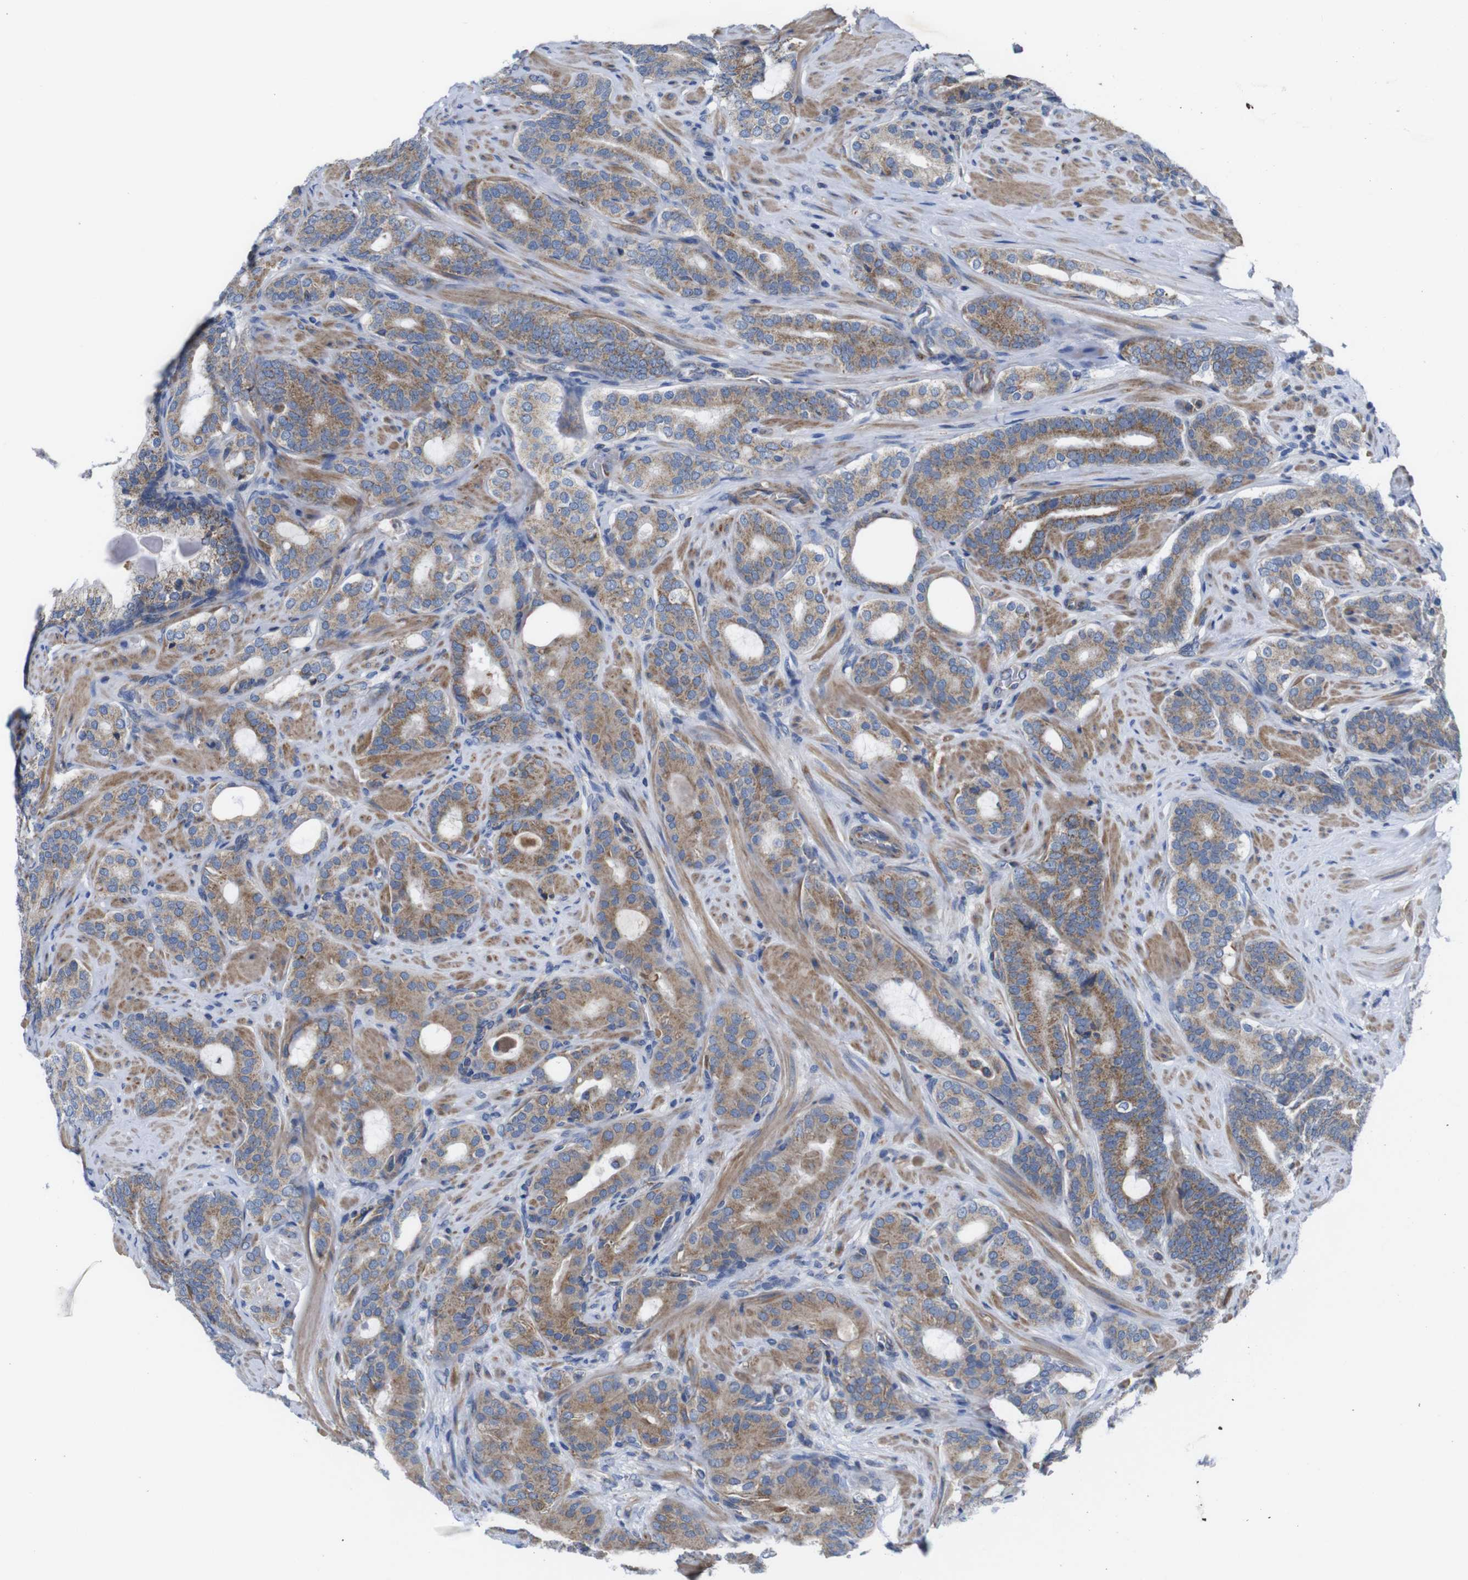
{"staining": {"intensity": "moderate", "quantity": ">75%", "location": "cytoplasmic/membranous"}, "tissue": "prostate cancer", "cell_type": "Tumor cells", "image_type": "cancer", "snomed": [{"axis": "morphology", "description": "Adenocarcinoma, Low grade"}, {"axis": "topography", "description": "Prostate"}], "caption": "This is a histology image of immunohistochemistry staining of prostate adenocarcinoma (low-grade), which shows moderate expression in the cytoplasmic/membranous of tumor cells.", "gene": "PDCD1LG2", "patient": {"sex": "male", "age": 63}}